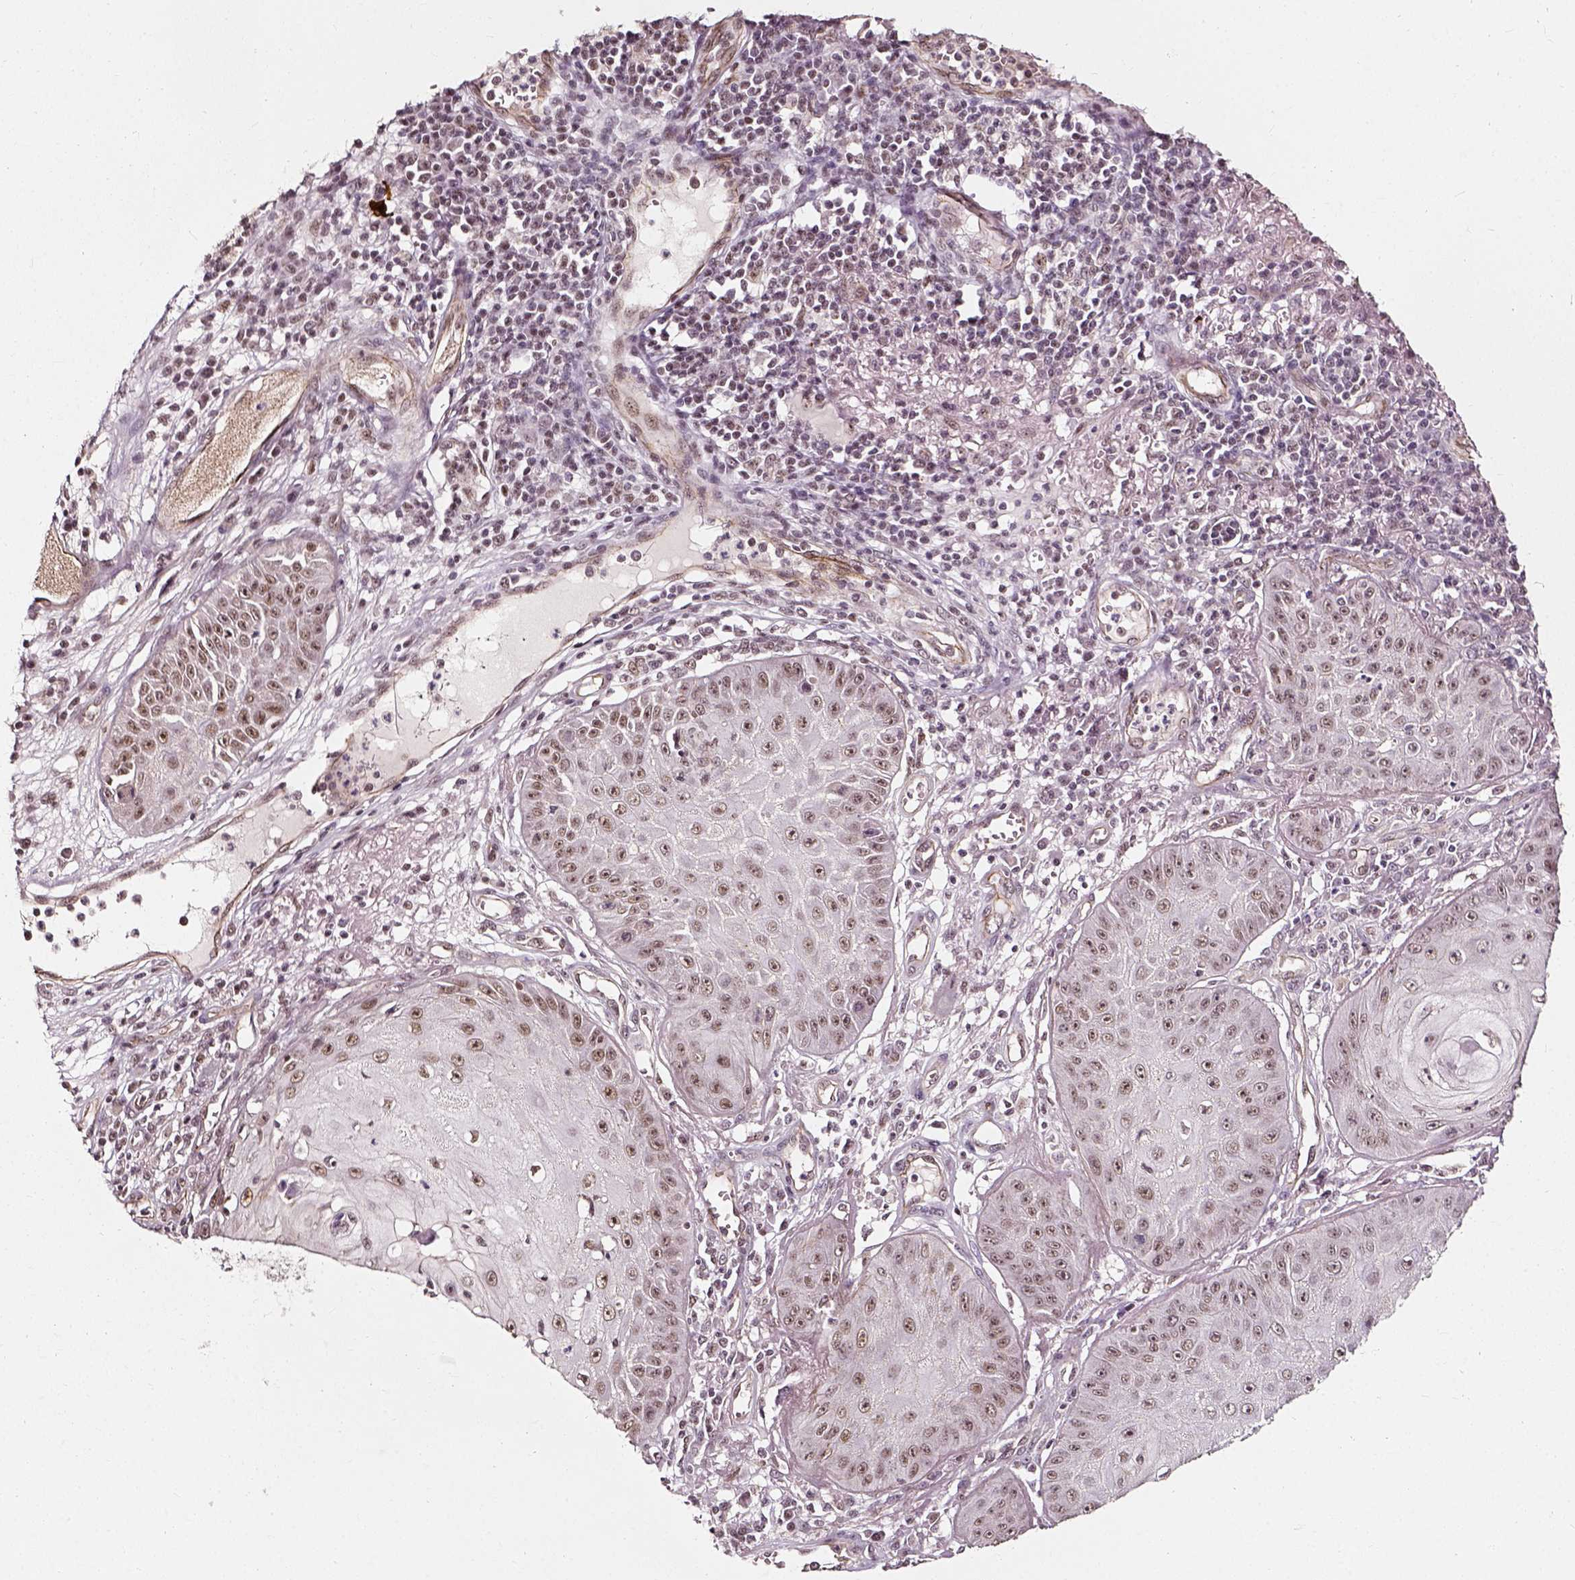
{"staining": {"intensity": "moderate", "quantity": ">75%", "location": "nuclear"}, "tissue": "skin cancer", "cell_type": "Tumor cells", "image_type": "cancer", "snomed": [{"axis": "morphology", "description": "Squamous cell carcinoma, NOS"}, {"axis": "topography", "description": "Skin"}], "caption": "Immunohistochemical staining of human skin squamous cell carcinoma displays medium levels of moderate nuclear positivity in approximately >75% of tumor cells.", "gene": "NACC1", "patient": {"sex": "male", "age": 70}}